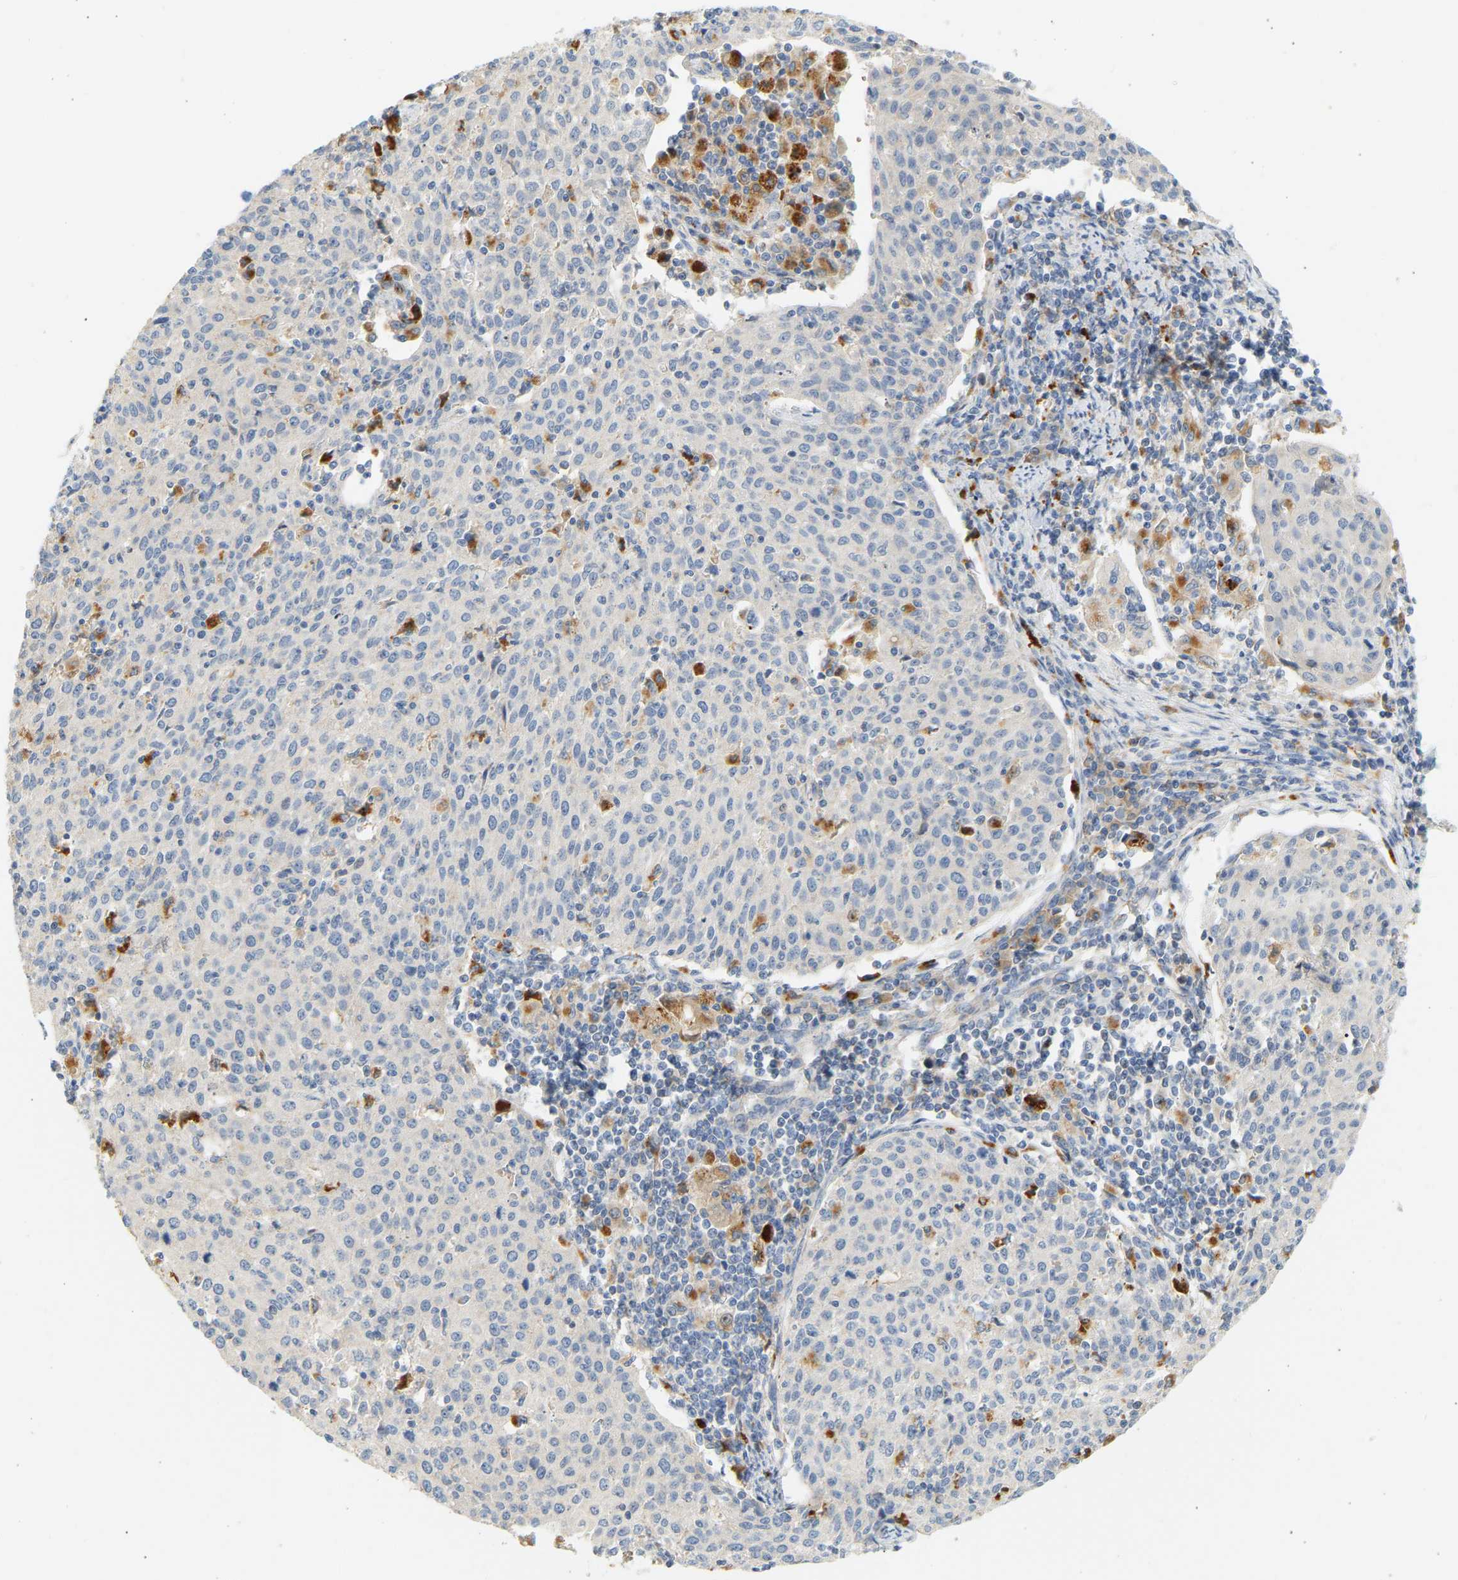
{"staining": {"intensity": "negative", "quantity": "none", "location": "none"}, "tissue": "cervical cancer", "cell_type": "Tumor cells", "image_type": "cancer", "snomed": [{"axis": "morphology", "description": "Squamous cell carcinoma, NOS"}, {"axis": "topography", "description": "Cervix"}], "caption": "Tumor cells show no significant protein positivity in cervical cancer (squamous cell carcinoma). The staining is performed using DAB (3,3'-diaminobenzidine) brown chromogen with nuclei counter-stained in using hematoxylin.", "gene": "ENTHD1", "patient": {"sex": "female", "age": 38}}